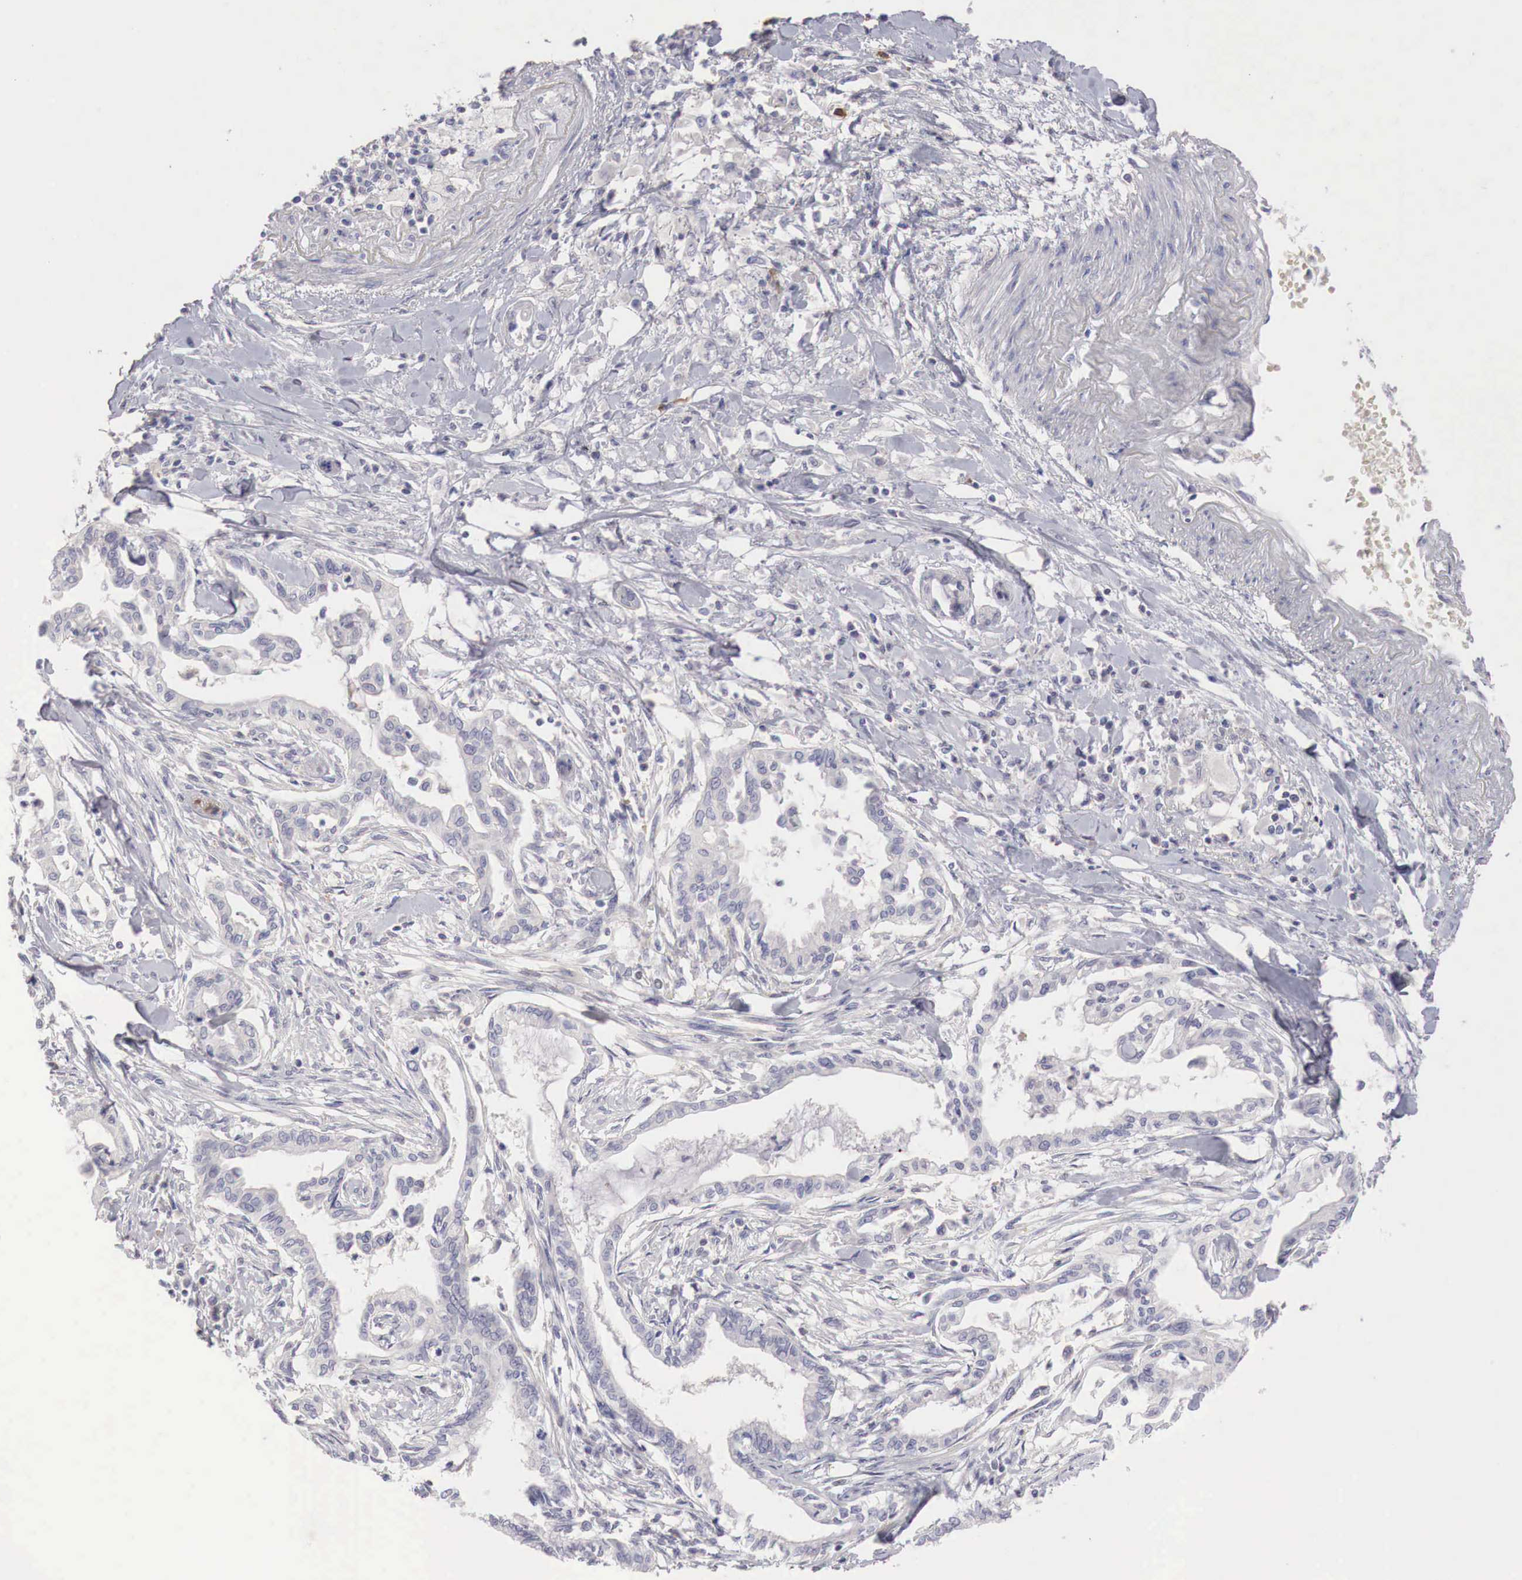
{"staining": {"intensity": "negative", "quantity": "none", "location": "none"}, "tissue": "pancreatic cancer", "cell_type": "Tumor cells", "image_type": "cancer", "snomed": [{"axis": "morphology", "description": "Adenocarcinoma, NOS"}, {"axis": "topography", "description": "Pancreas"}], "caption": "Tumor cells show no significant positivity in pancreatic cancer. (DAB immunohistochemistry visualized using brightfield microscopy, high magnification).", "gene": "GATA1", "patient": {"sex": "female", "age": 64}}